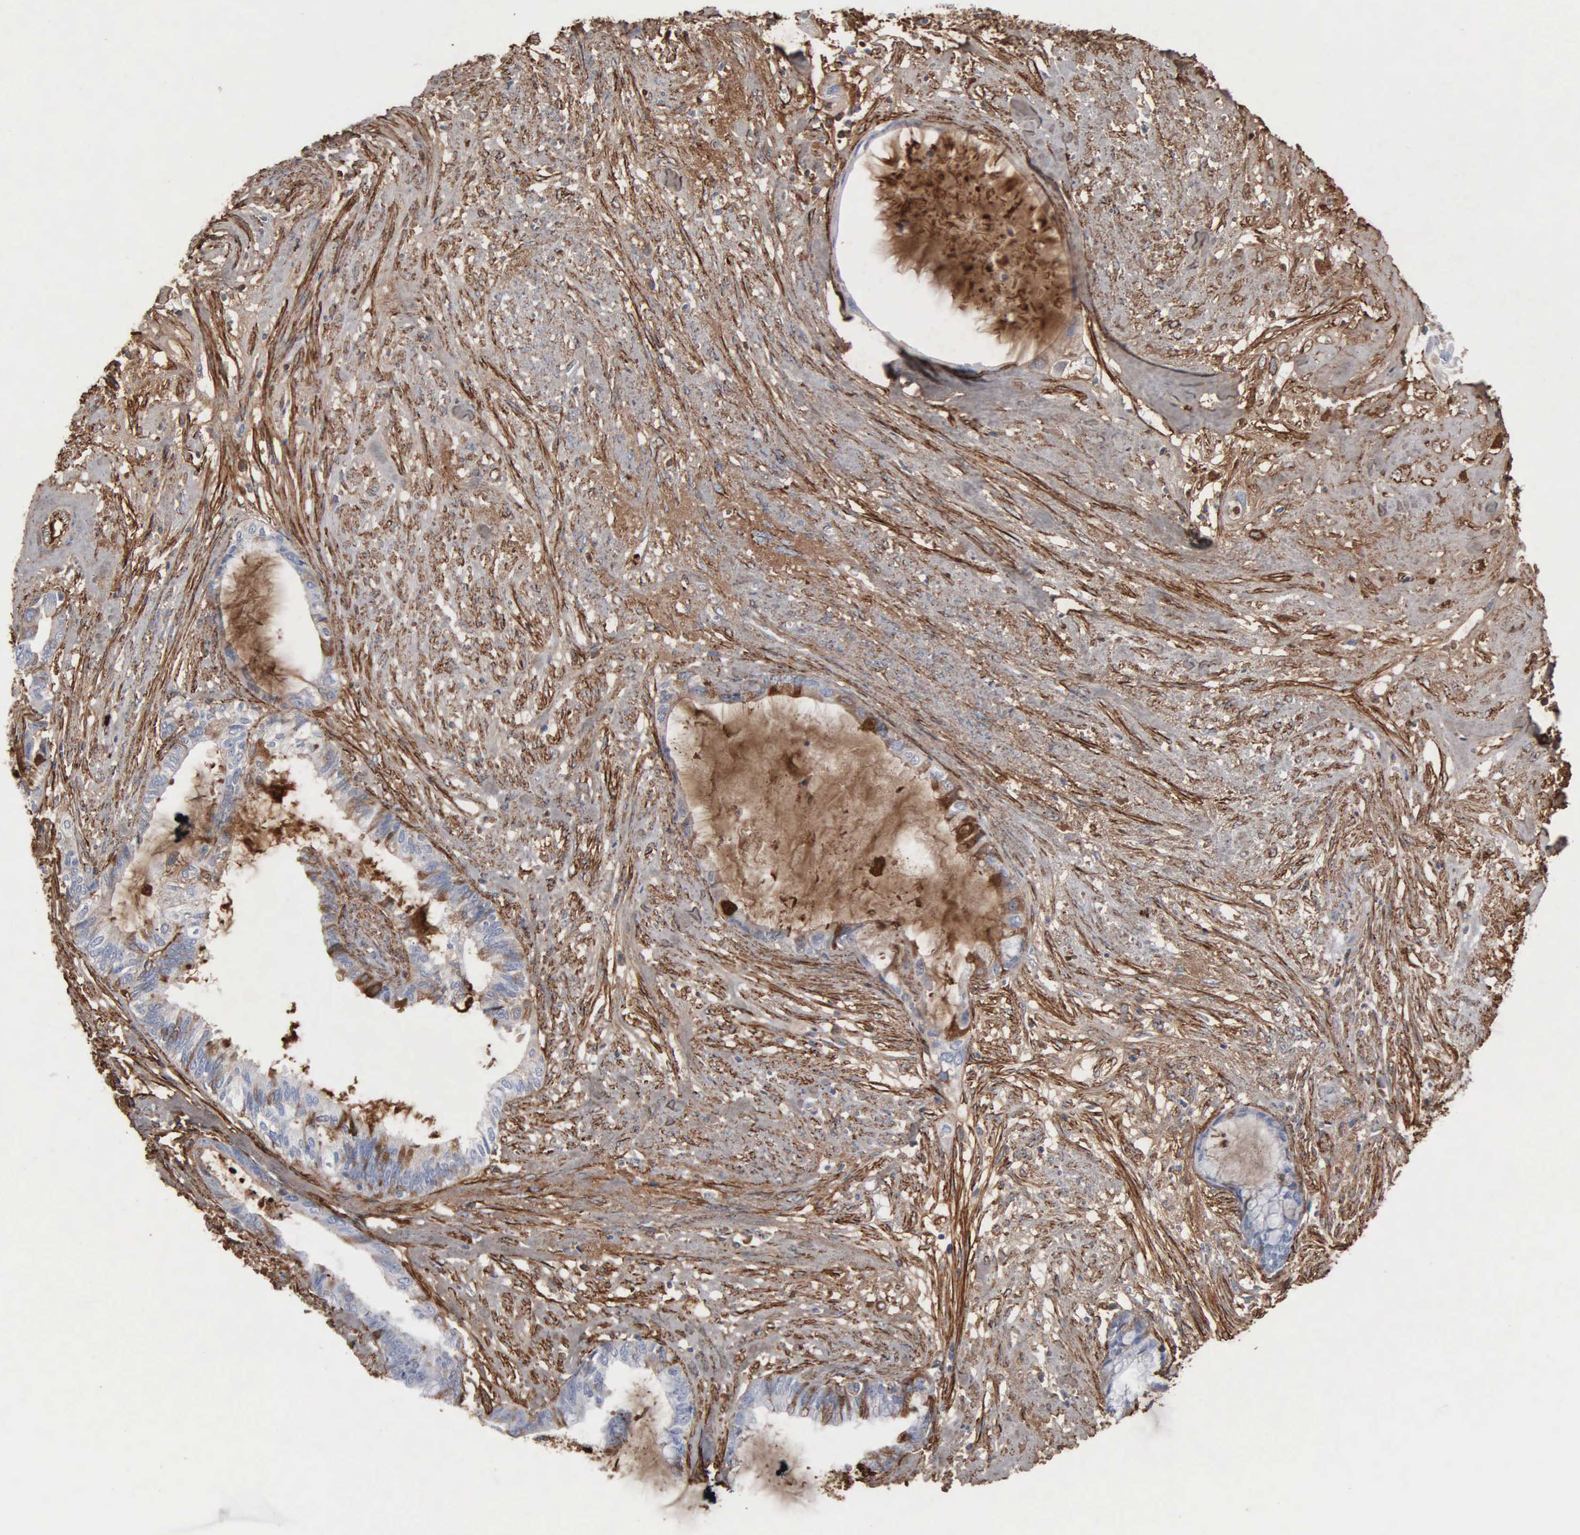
{"staining": {"intensity": "moderate", "quantity": "<25%", "location": "cytoplasmic/membranous"}, "tissue": "endometrial cancer", "cell_type": "Tumor cells", "image_type": "cancer", "snomed": [{"axis": "morphology", "description": "Adenocarcinoma, NOS"}, {"axis": "topography", "description": "Endometrium"}], "caption": "The photomicrograph shows a brown stain indicating the presence of a protein in the cytoplasmic/membranous of tumor cells in endometrial cancer.", "gene": "FN1", "patient": {"sex": "female", "age": 86}}